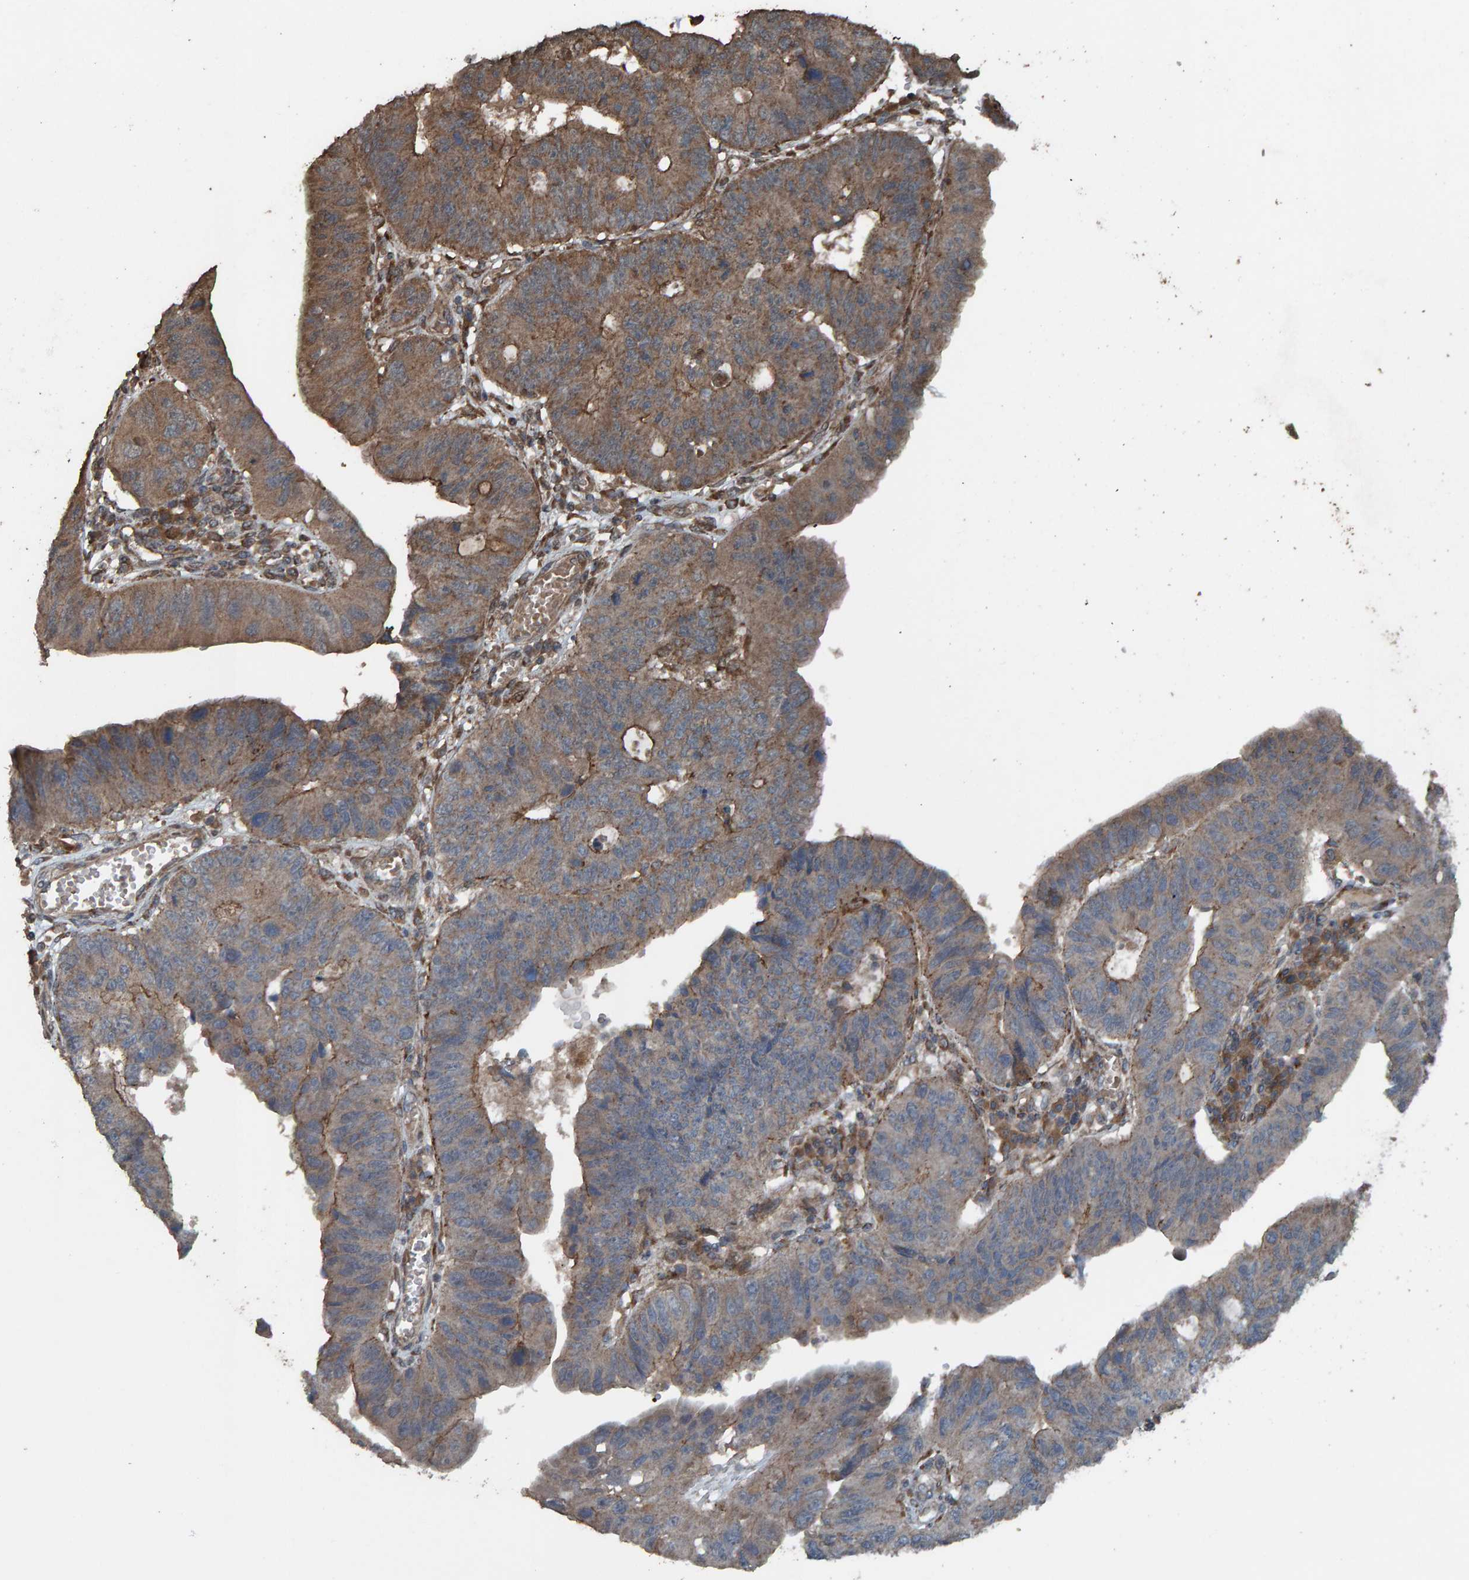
{"staining": {"intensity": "moderate", "quantity": ">75%", "location": "cytoplasmic/membranous"}, "tissue": "stomach cancer", "cell_type": "Tumor cells", "image_type": "cancer", "snomed": [{"axis": "morphology", "description": "Adenocarcinoma, NOS"}, {"axis": "topography", "description": "Stomach"}], "caption": "Stomach cancer tissue shows moderate cytoplasmic/membranous positivity in about >75% of tumor cells, visualized by immunohistochemistry. The protein of interest is stained brown, and the nuclei are stained in blue (DAB IHC with brightfield microscopy, high magnification).", "gene": "DUS1L", "patient": {"sex": "male", "age": 59}}